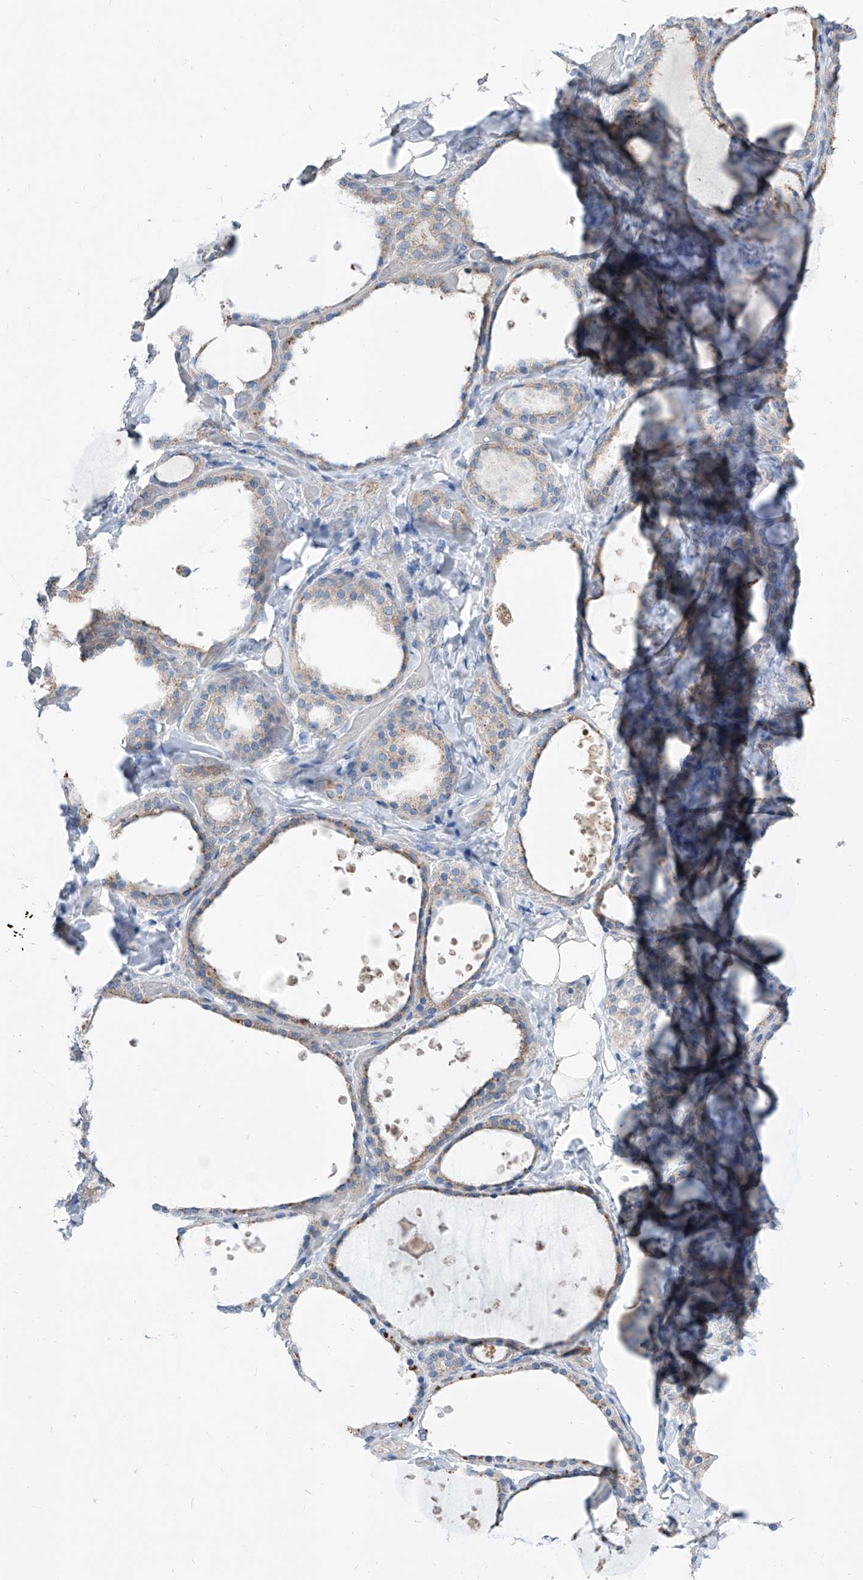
{"staining": {"intensity": "moderate", "quantity": "25%-75%", "location": "cytoplasmic/membranous"}, "tissue": "thyroid gland", "cell_type": "Glandular cells", "image_type": "normal", "snomed": [{"axis": "morphology", "description": "Normal tissue, NOS"}, {"axis": "topography", "description": "Thyroid gland"}], "caption": "IHC image of unremarkable thyroid gland: thyroid gland stained using immunohistochemistry exhibits medium levels of moderate protein expression localized specifically in the cytoplasmic/membranous of glandular cells, appearing as a cytoplasmic/membranous brown color.", "gene": "AGPS", "patient": {"sex": "female", "age": 44}}